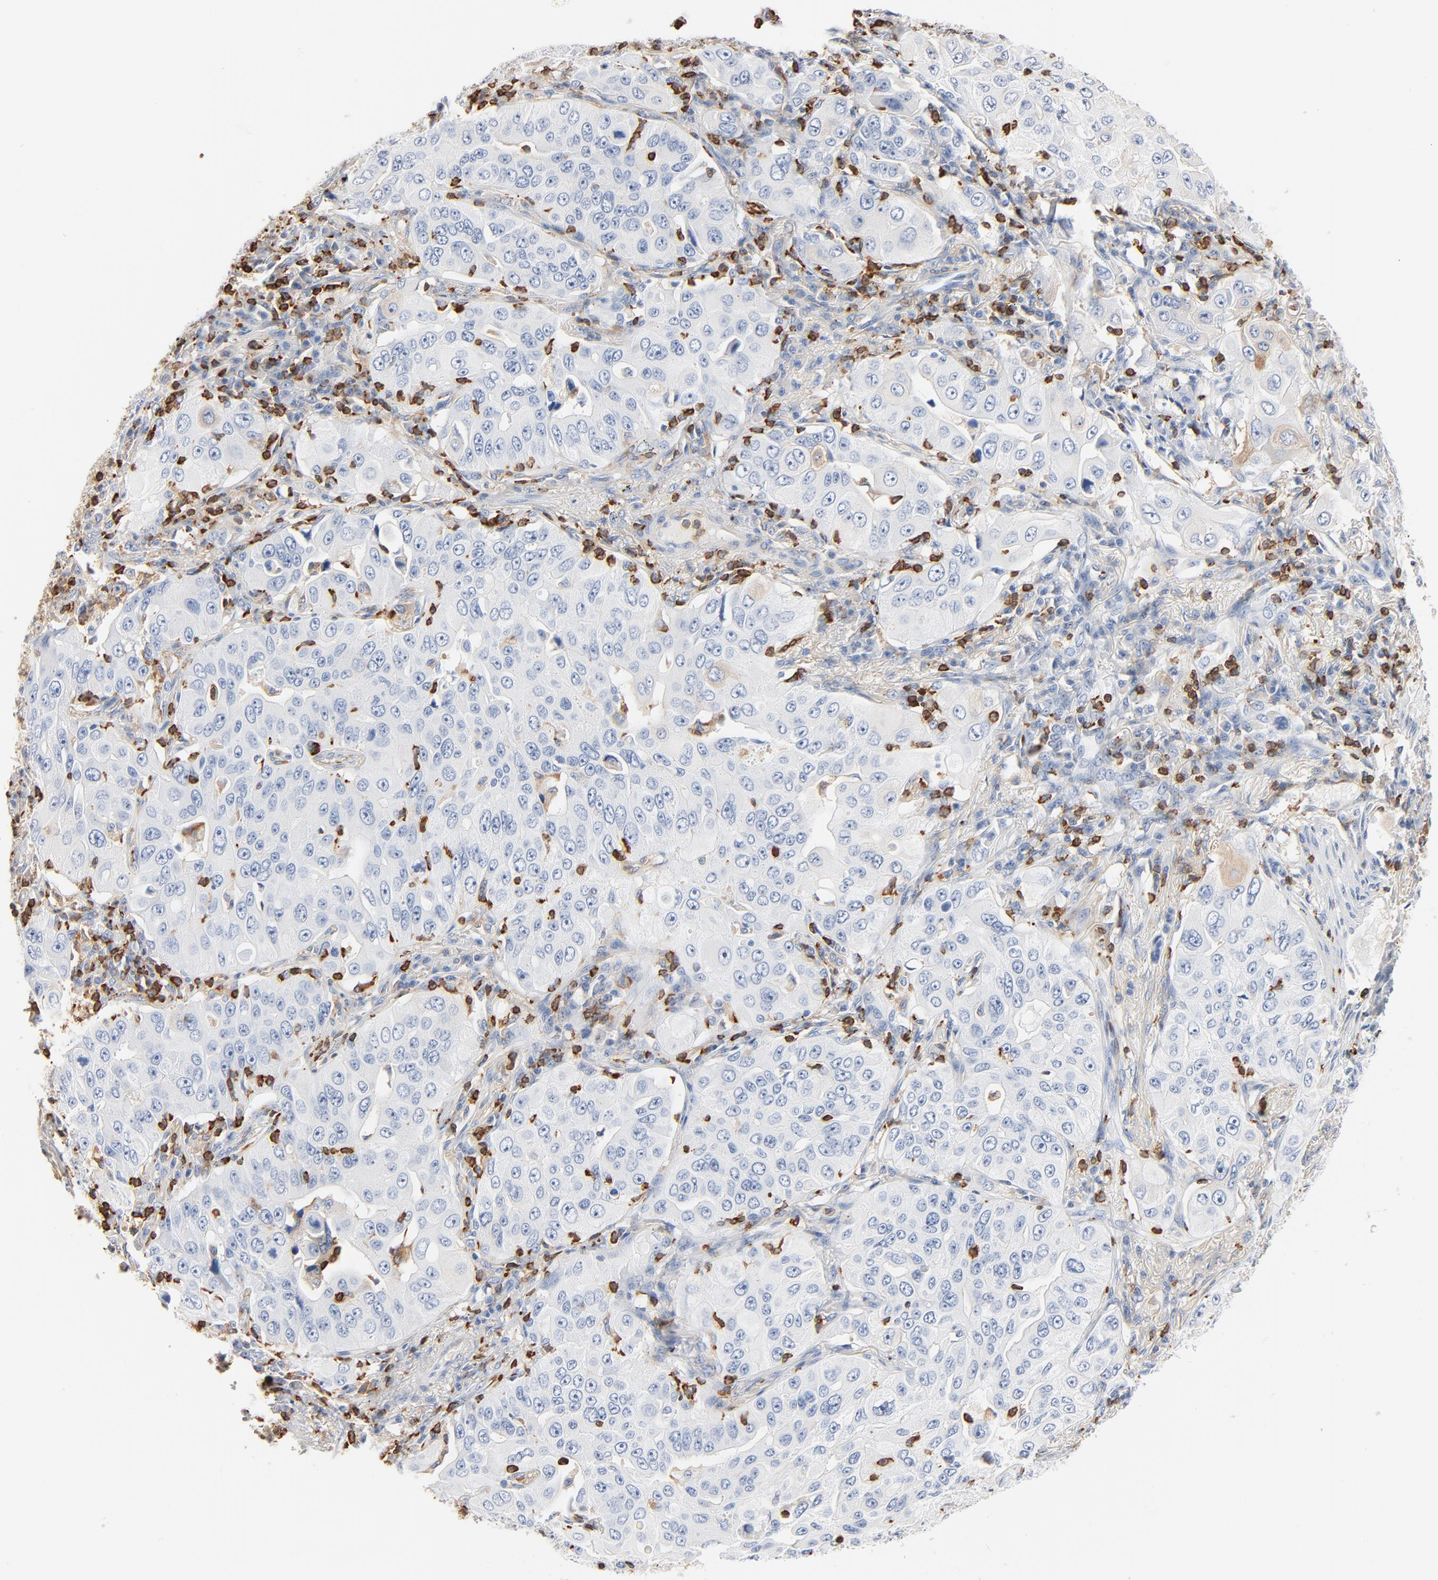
{"staining": {"intensity": "negative", "quantity": "none", "location": "none"}, "tissue": "lung cancer", "cell_type": "Tumor cells", "image_type": "cancer", "snomed": [{"axis": "morphology", "description": "Adenocarcinoma, NOS"}, {"axis": "topography", "description": "Lung"}], "caption": "IHC photomicrograph of neoplastic tissue: human lung cancer stained with DAB (3,3'-diaminobenzidine) shows no significant protein positivity in tumor cells. (DAB IHC, high magnification).", "gene": "SH3KBP1", "patient": {"sex": "male", "age": 84}}